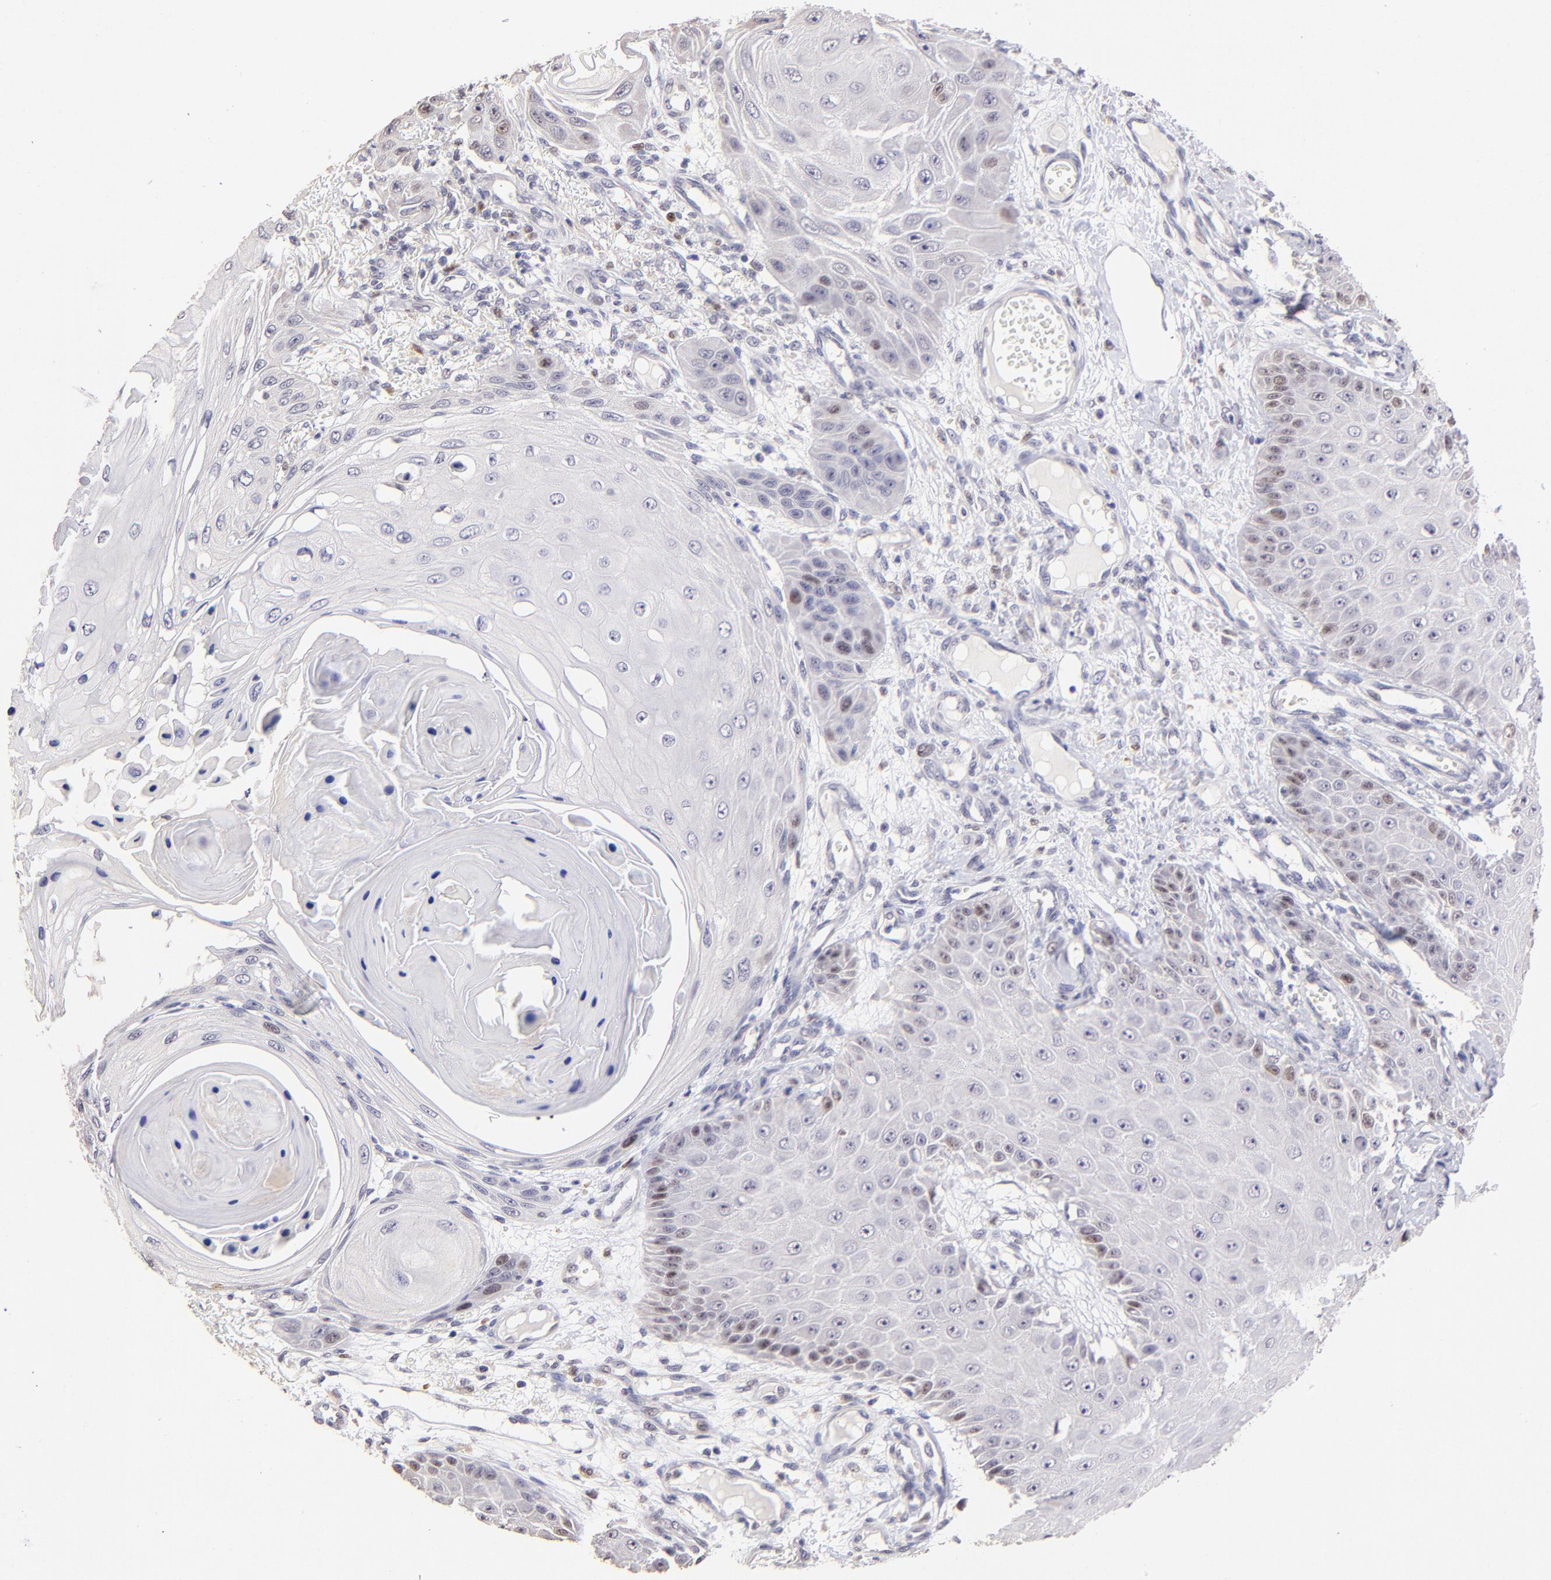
{"staining": {"intensity": "weak", "quantity": "<25%", "location": "nuclear"}, "tissue": "skin cancer", "cell_type": "Tumor cells", "image_type": "cancer", "snomed": [{"axis": "morphology", "description": "Squamous cell carcinoma, NOS"}, {"axis": "topography", "description": "Skin"}], "caption": "Skin squamous cell carcinoma was stained to show a protein in brown. There is no significant staining in tumor cells.", "gene": "DNMT1", "patient": {"sex": "female", "age": 40}}